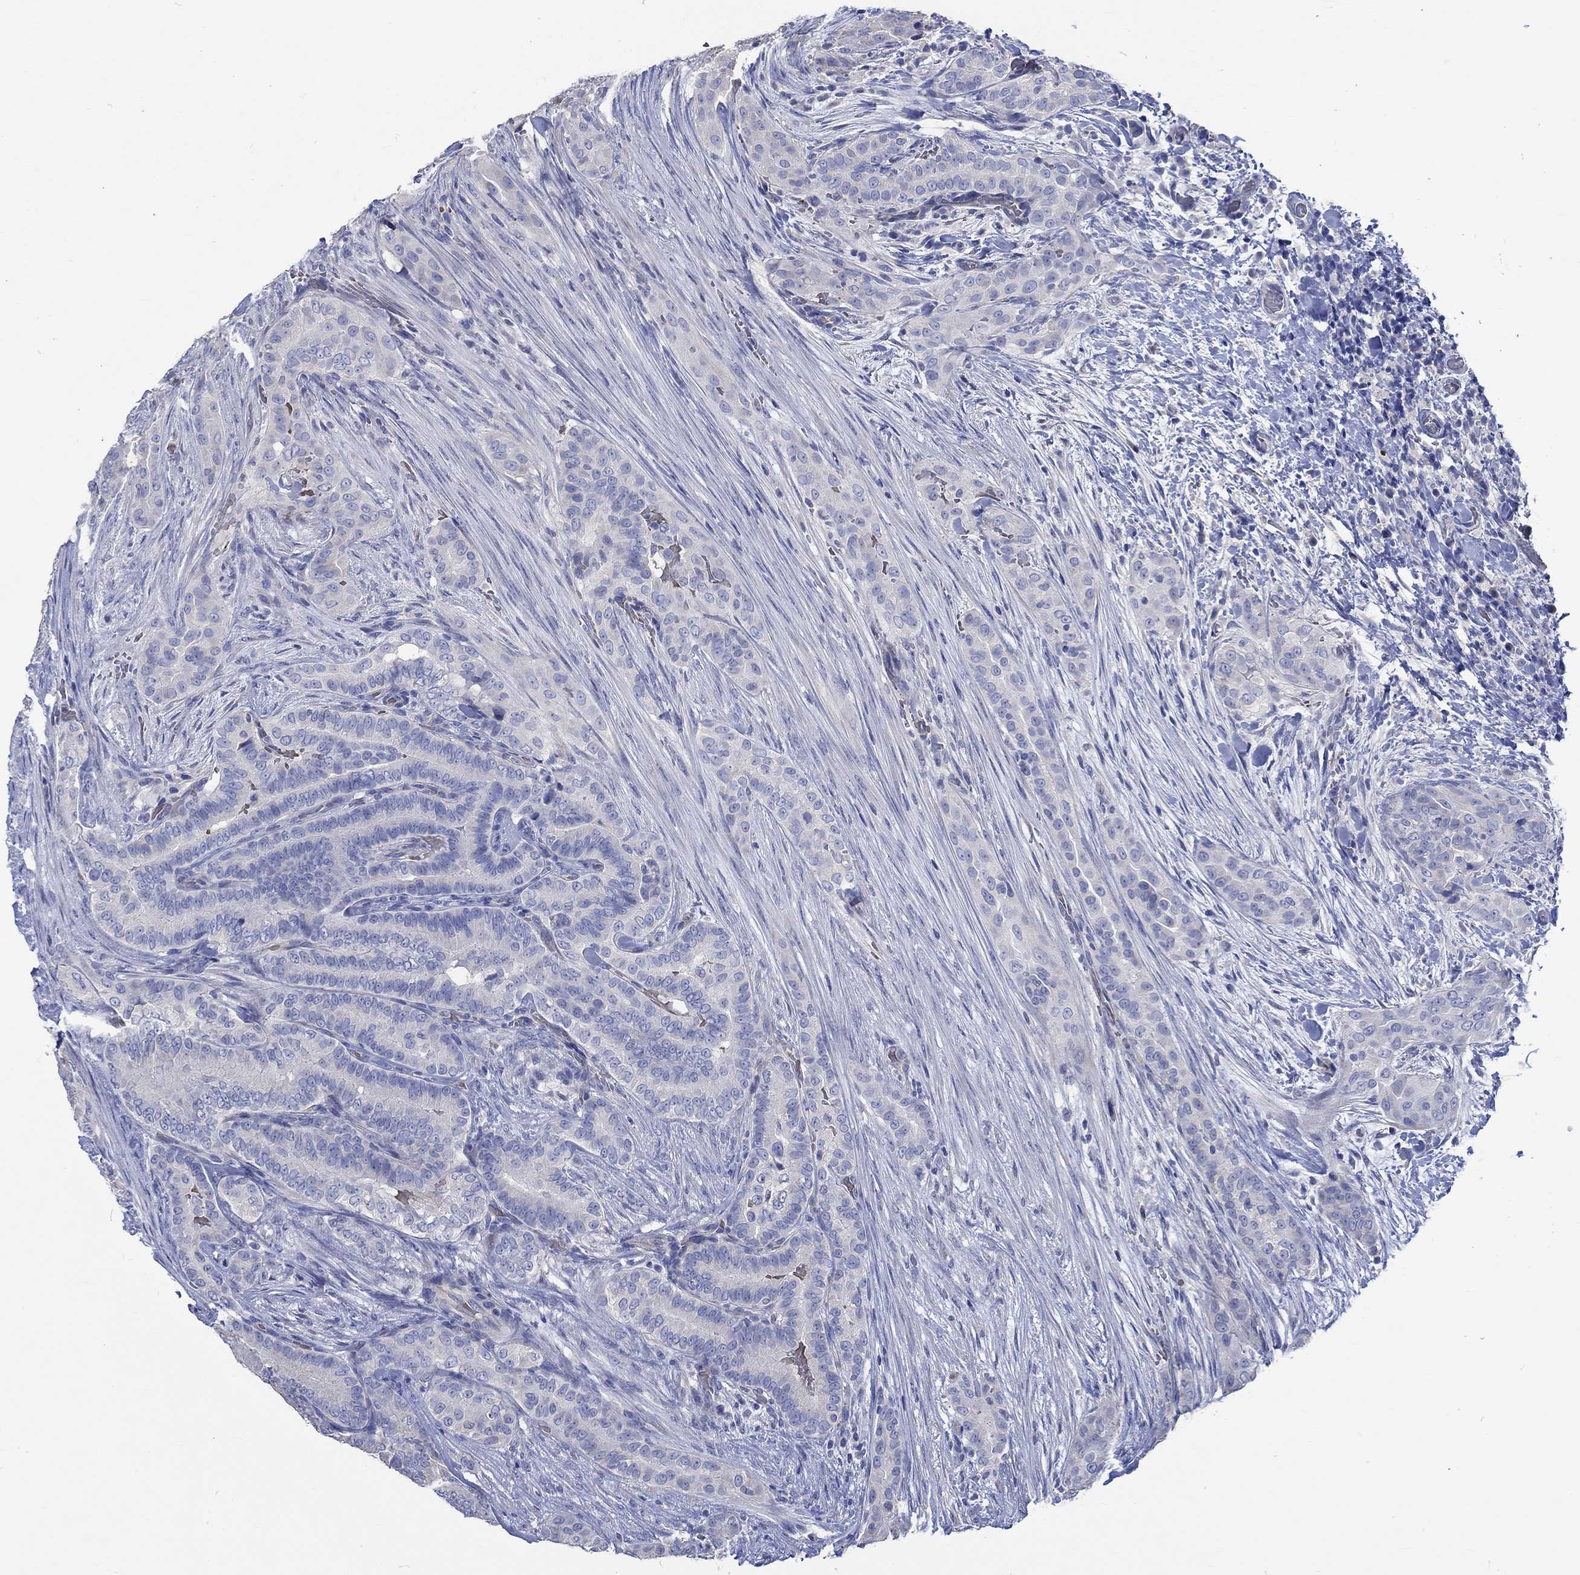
{"staining": {"intensity": "negative", "quantity": "none", "location": "none"}, "tissue": "thyroid cancer", "cell_type": "Tumor cells", "image_type": "cancer", "snomed": [{"axis": "morphology", "description": "Papillary adenocarcinoma, NOS"}, {"axis": "topography", "description": "Thyroid gland"}], "caption": "Papillary adenocarcinoma (thyroid) stained for a protein using IHC reveals no expression tumor cells.", "gene": "KCNA1", "patient": {"sex": "male", "age": 61}}